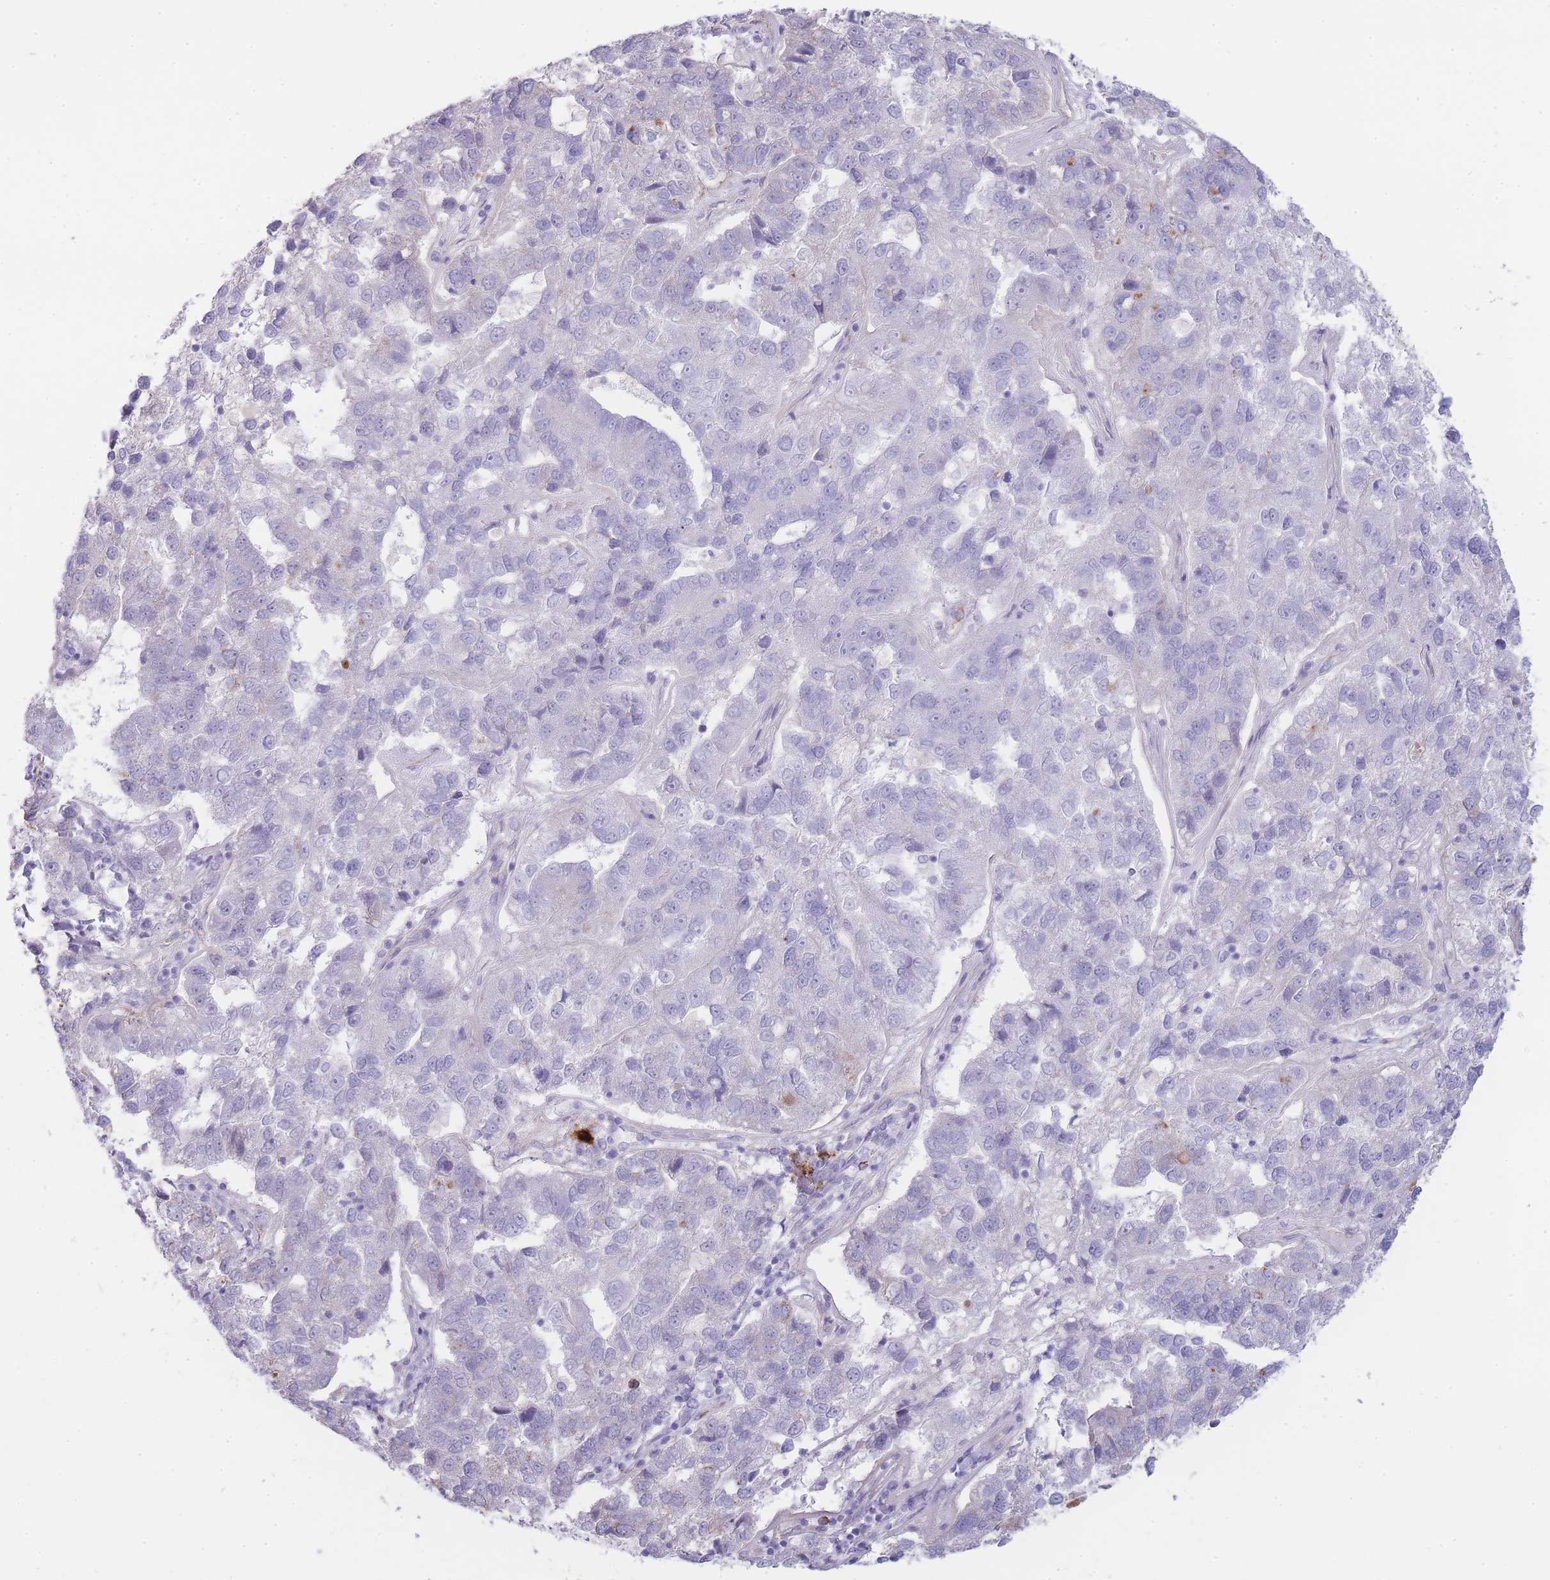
{"staining": {"intensity": "negative", "quantity": "none", "location": "none"}, "tissue": "pancreatic cancer", "cell_type": "Tumor cells", "image_type": "cancer", "snomed": [{"axis": "morphology", "description": "Adenocarcinoma, NOS"}, {"axis": "topography", "description": "Pancreas"}], "caption": "Adenocarcinoma (pancreatic) stained for a protein using immunohistochemistry shows no staining tumor cells.", "gene": "UTP14A", "patient": {"sex": "female", "age": 61}}